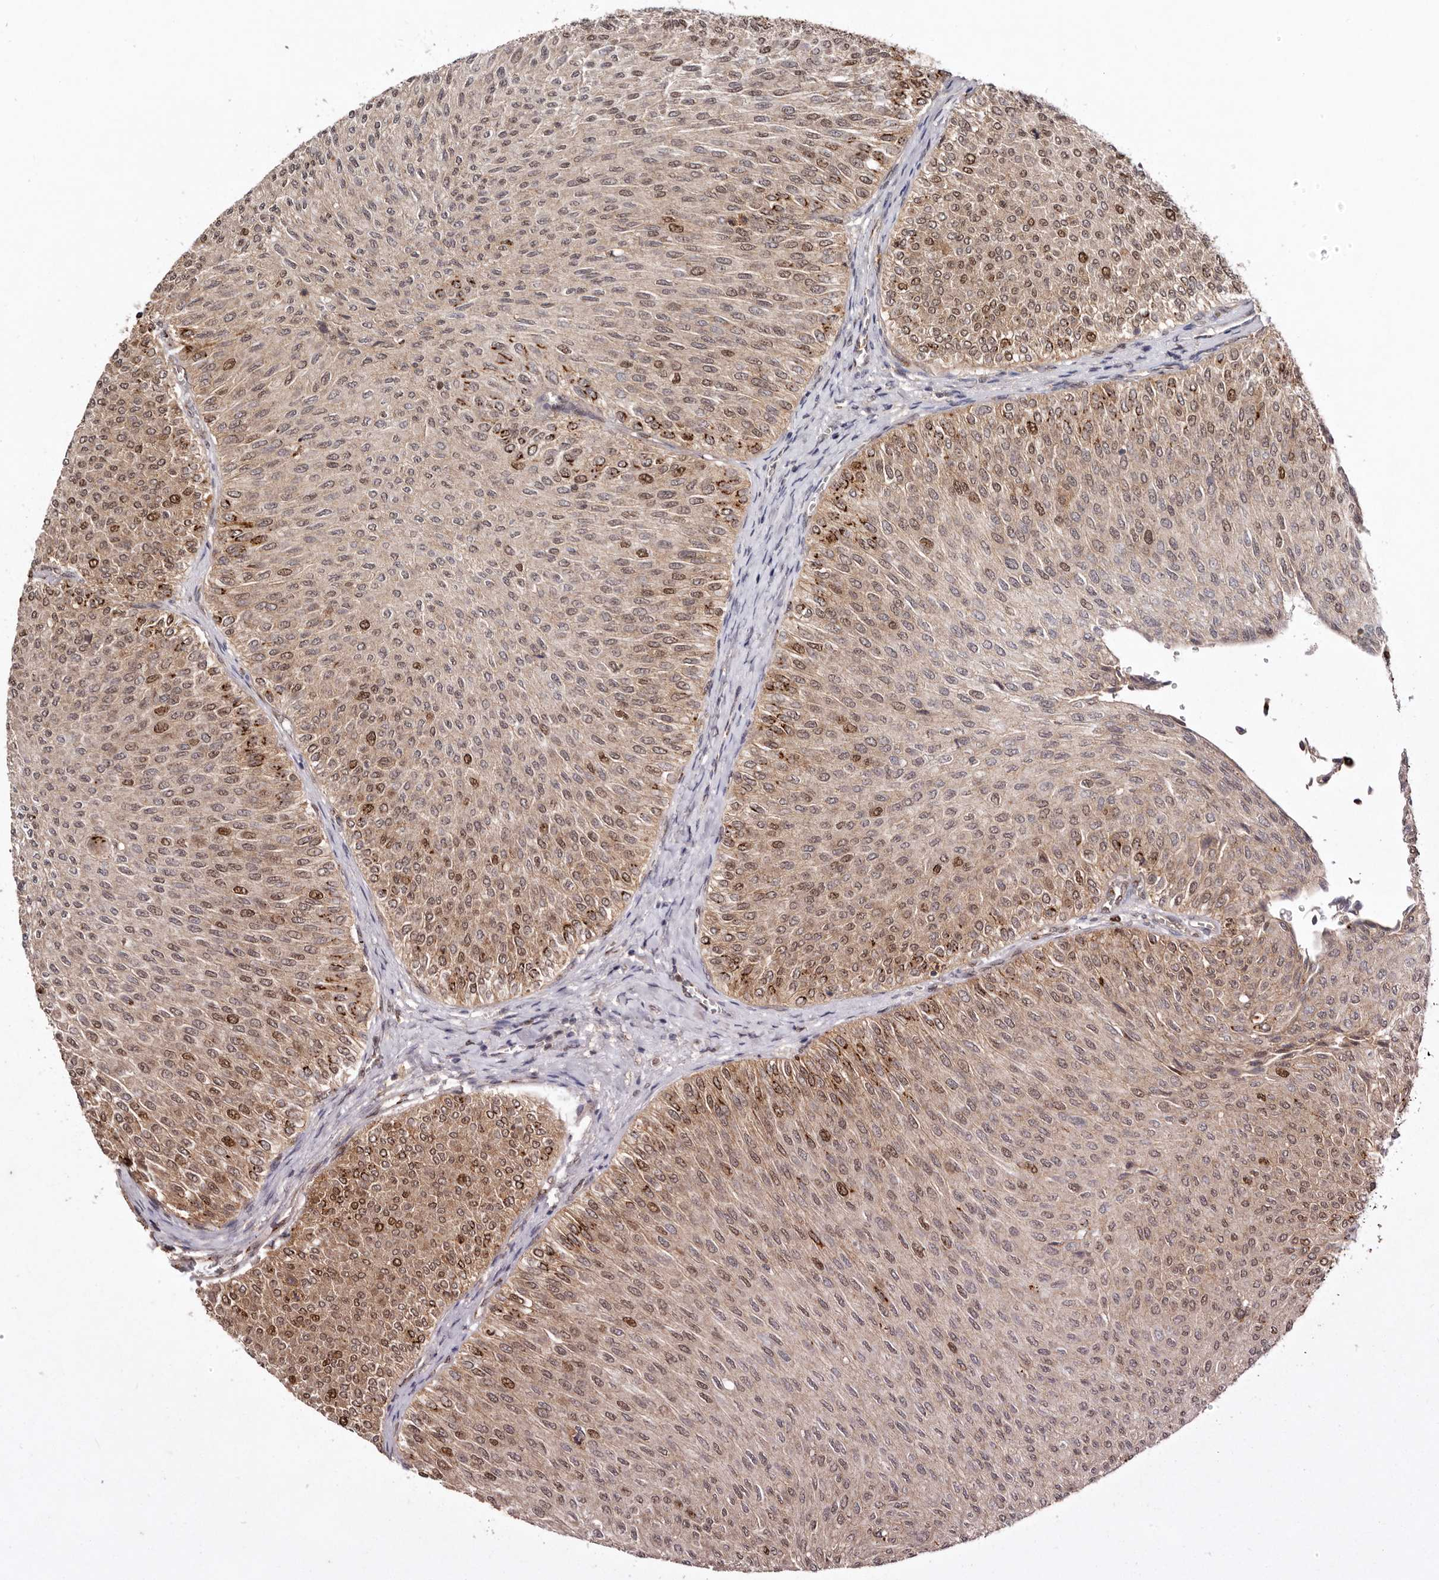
{"staining": {"intensity": "moderate", "quantity": ">75%", "location": "cytoplasmic/membranous,nuclear"}, "tissue": "urothelial cancer", "cell_type": "Tumor cells", "image_type": "cancer", "snomed": [{"axis": "morphology", "description": "Urothelial carcinoma, Low grade"}, {"axis": "topography", "description": "Urinary bladder"}], "caption": "Immunohistochemical staining of urothelial cancer displays moderate cytoplasmic/membranous and nuclear protein positivity in approximately >75% of tumor cells. Nuclei are stained in blue.", "gene": "NOTCH1", "patient": {"sex": "male", "age": 78}}